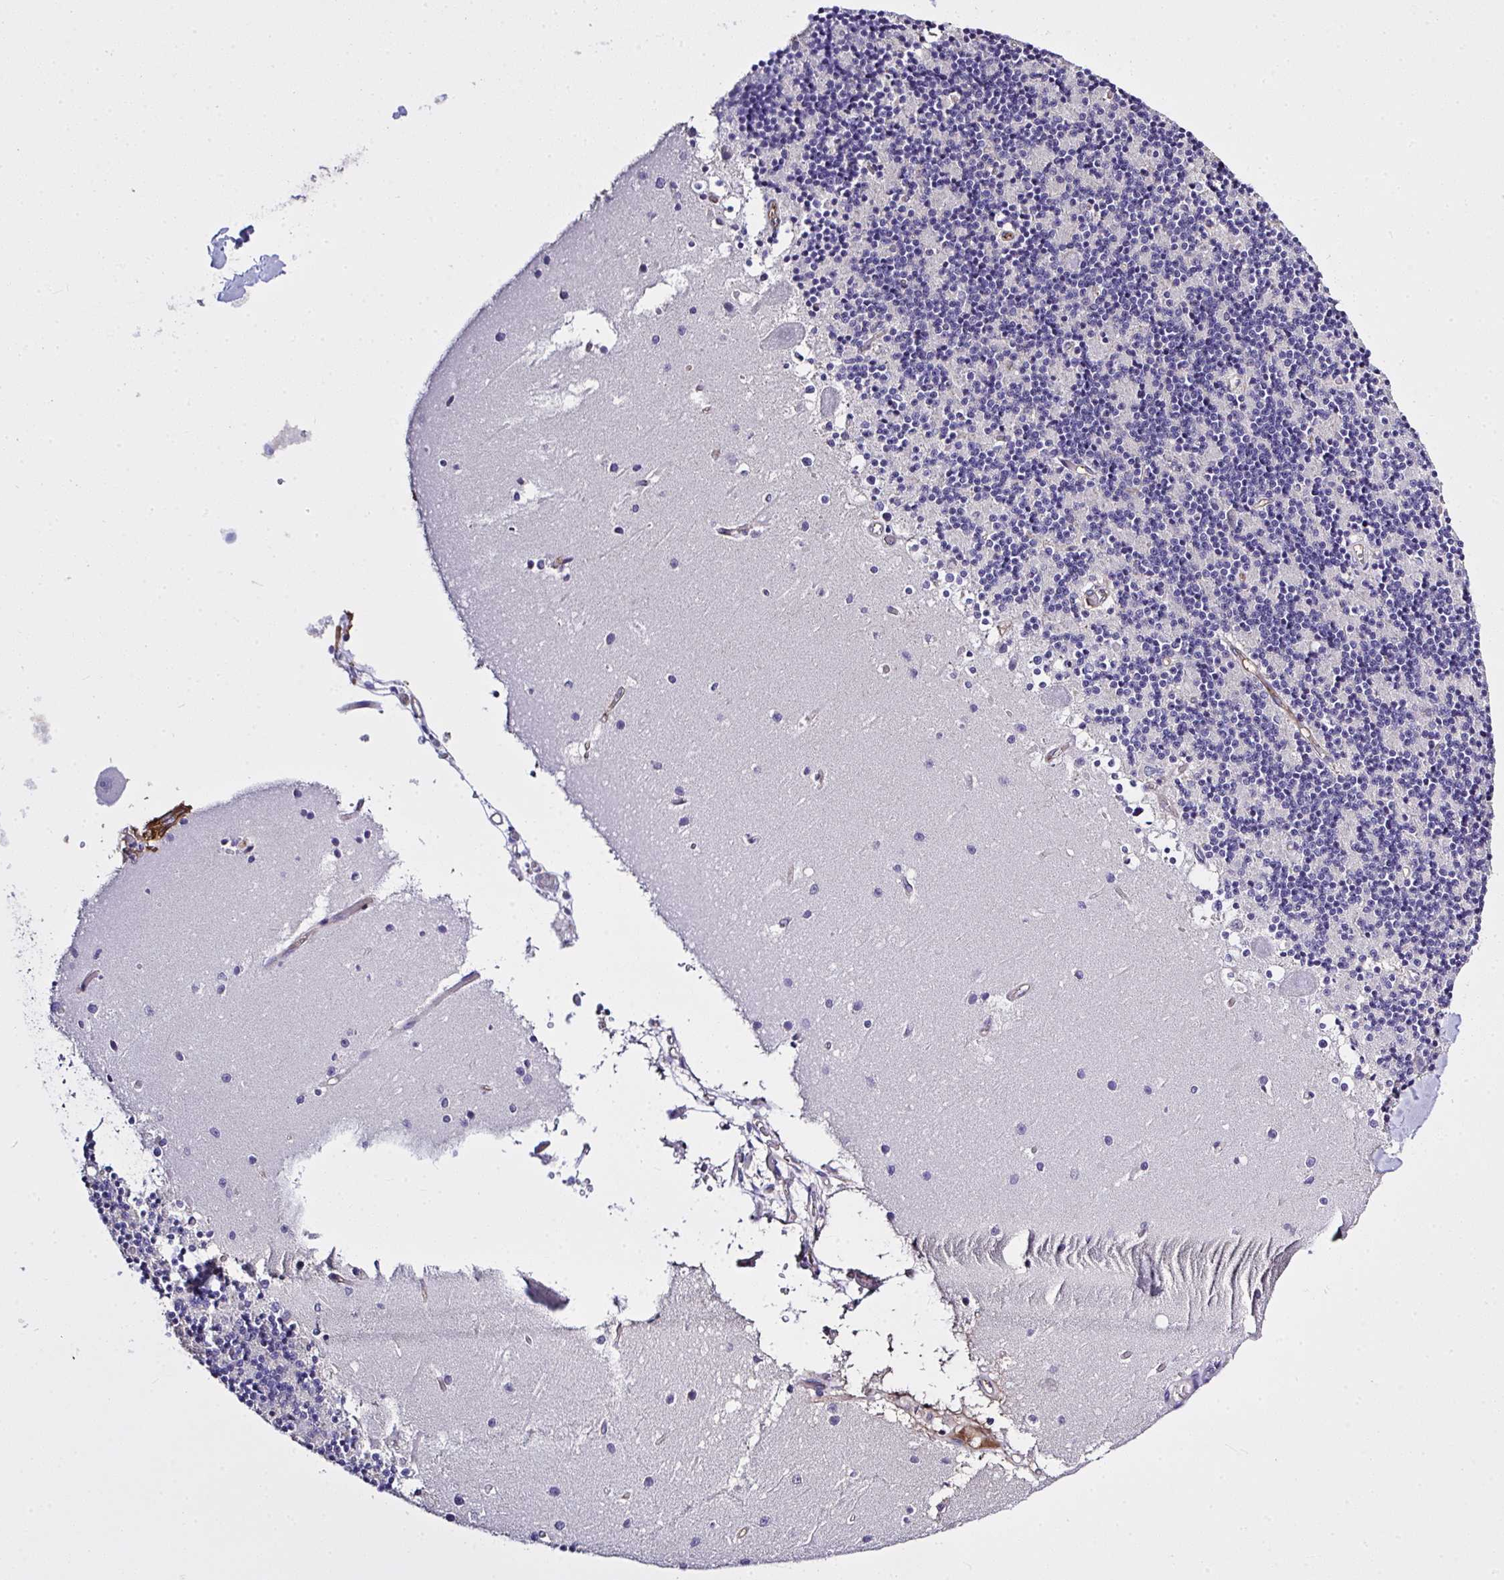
{"staining": {"intensity": "negative", "quantity": "none", "location": "none"}, "tissue": "cerebellum", "cell_type": "Cells in granular layer", "image_type": "normal", "snomed": [{"axis": "morphology", "description": "Normal tissue, NOS"}, {"axis": "topography", "description": "Cerebellum"}], "caption": "Protein analysis of unremarkable cerebellum shows no significant staining in cells in granular layer.", "gene": "ZNF813", "patient": {"sex": "male", "age": 54}}